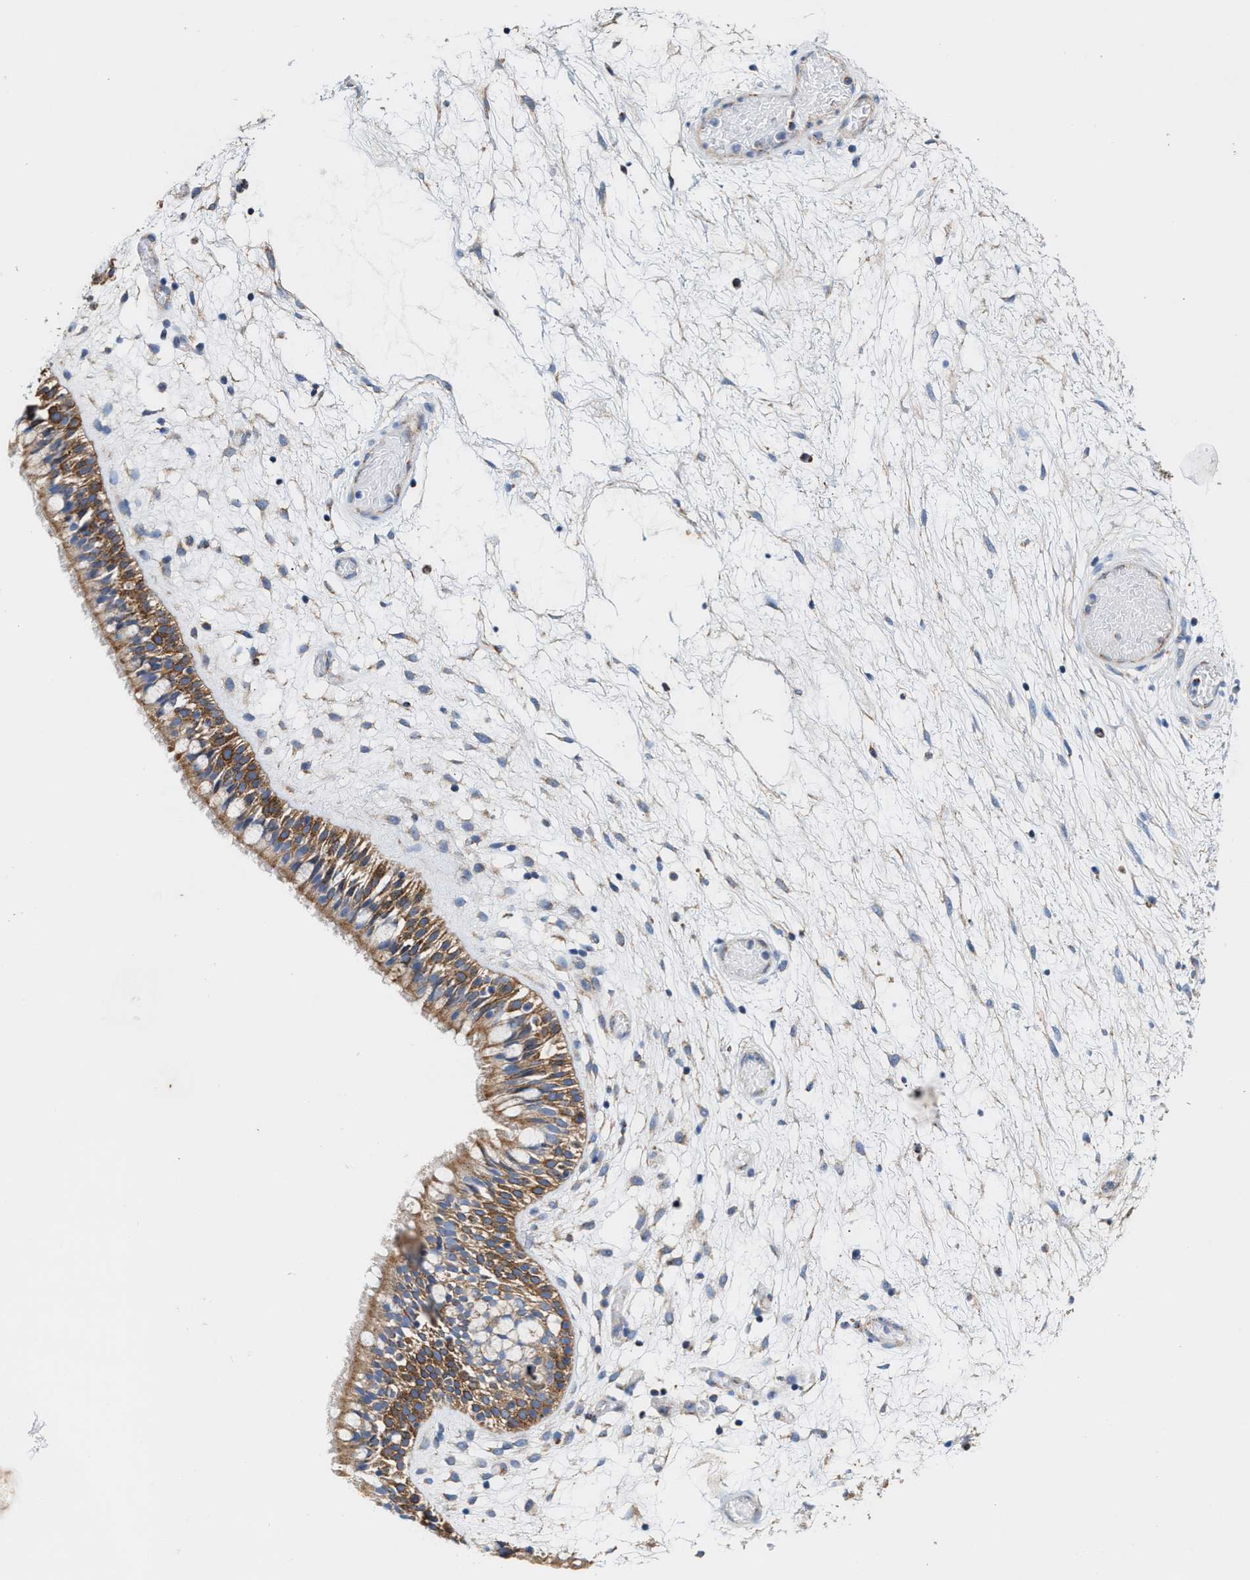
{"staining": {"intensity": "moderate", "quantity": ">75%", "location": "cytoplasmic/membranous"}, "tissue": "nasopharynx", "cell_type": "Respiratory epithelial cells", "image_type": "normal", "snomed": [{"axis": "morphology", "description": "Normal tissue, NOS"}, {"axis": "morphology", "description": "Inflammation, NOS"}, {"axis": "topography", "description": "Nasopharynx"}], "caption": "Brown immunohistochemical staining in unremarkable human nasopharynx displays moderate cytoplasmic/membranous staining in about >75% of respiratory epithelial cells.", "gene": "MECR", "patient": {"sex": "male", "age": 48}}